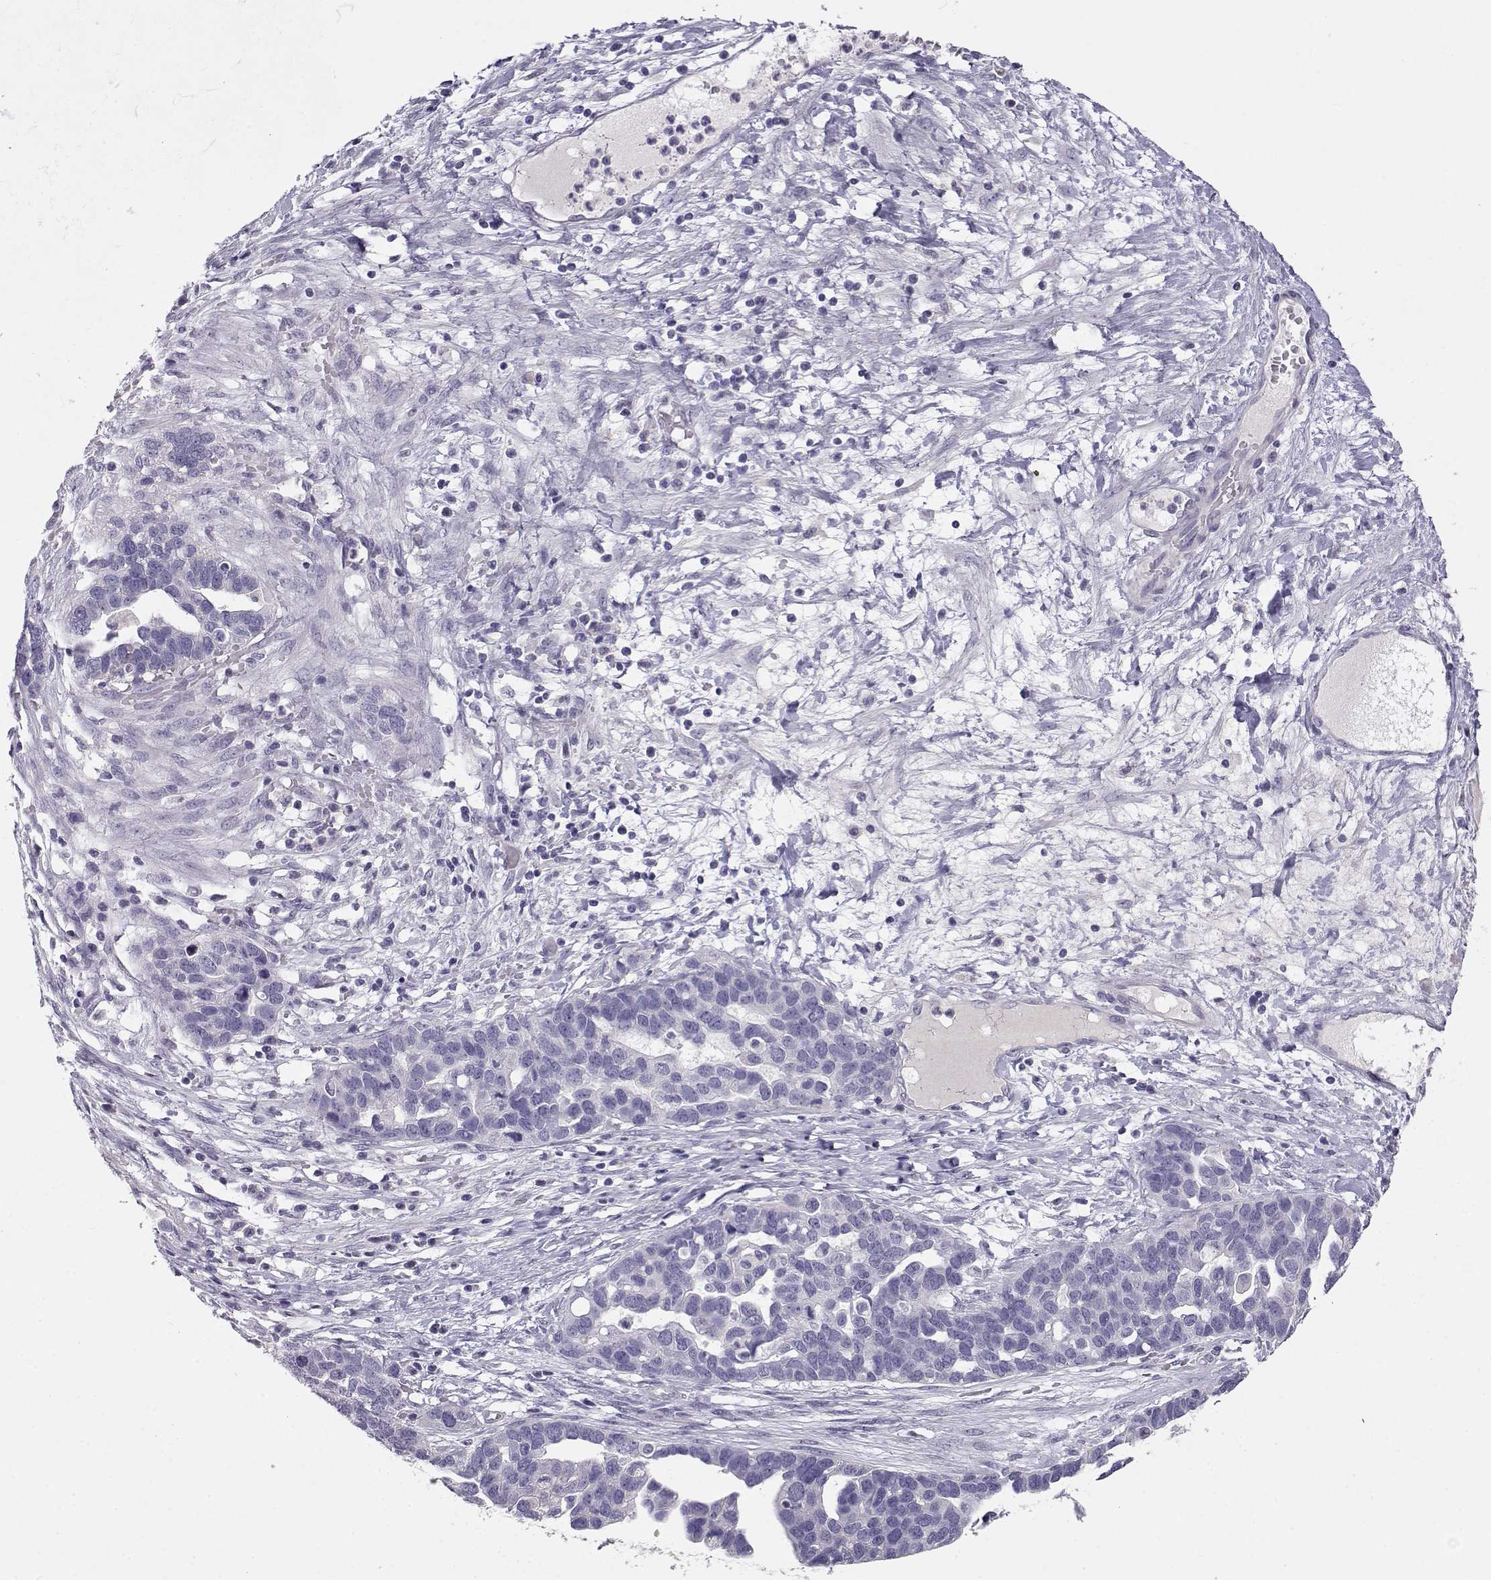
{"staining": {"intensity": "negative", "quantity": "none", "location": "none"}, "tissue": "ovarian cancer", "cell_type": "Tumor cells", "image_type": "cancer", "snomed": [{"axis": "morphology", "description": "Cystadenocarcinoma, serous, NOS"}, {"axis": "topography", "description": "Ovary"}], "caption": "IHC of human ovarian cancer (serous cystadenocarcinoma) exhibits no staining in tumor cells.", "gene": "ENDOU", "patient": {"sex": "female", "age": 54}}